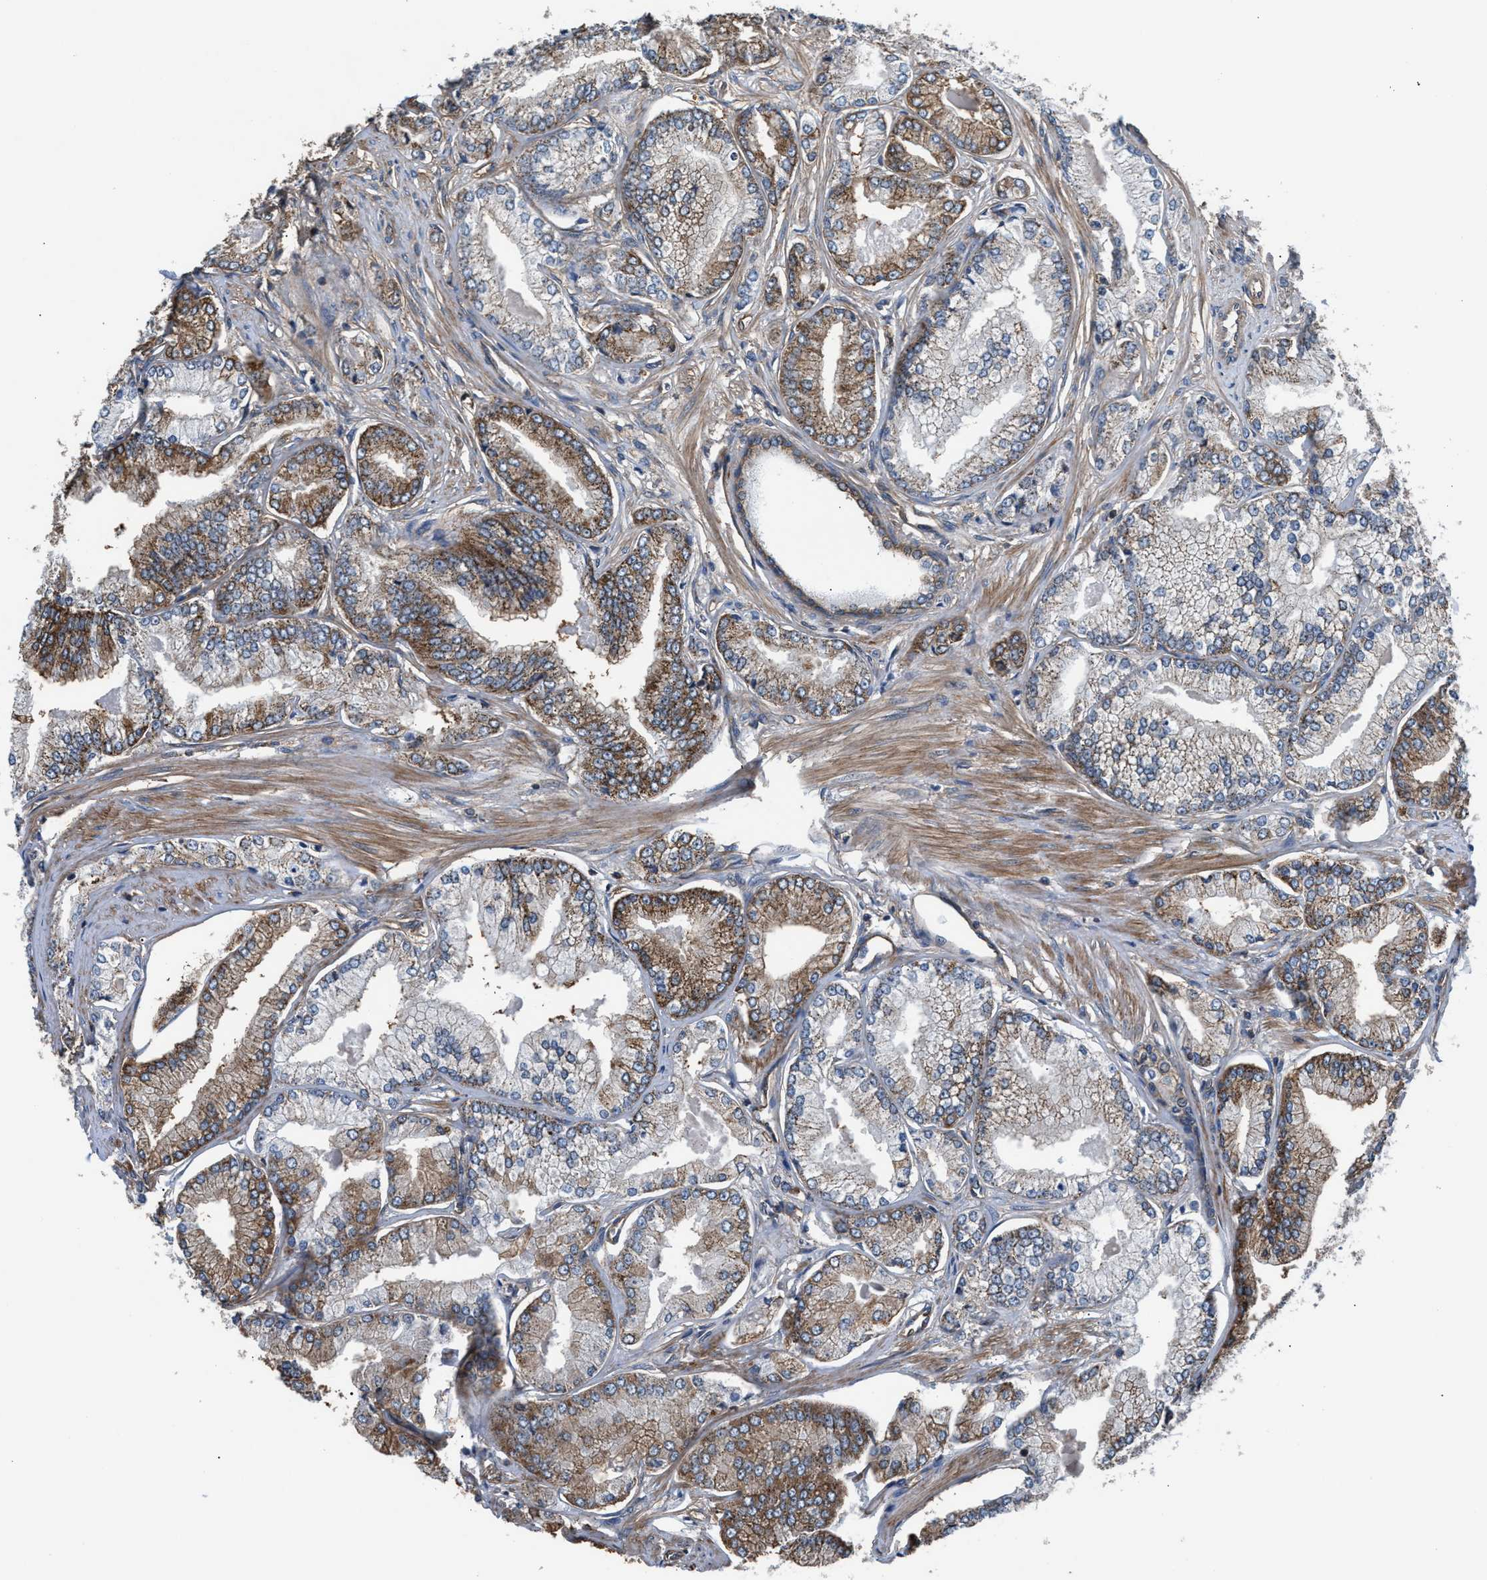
{"staining": {"intensity": "moderate", "quantity": ">75%", "location": "cytoplasmic/membranous"}, "tissue": "prostate cancer", "cell_type": "Tumor cells", "image_type": "cancer", "snomed": [{"axis": "morphology", "description": "Adenocarcinoma, Low grade"}, {"axis": "topography", "description": "Prostate"}], "caption": "A micrograph of human low-grade adenocarcinoma (prostate) stained for a protein reveals moderate cytoplasmic/membranous brown staining in tumor cells.", "gene": "NKTR", "patient": {"sex": "male", "age": 52}}